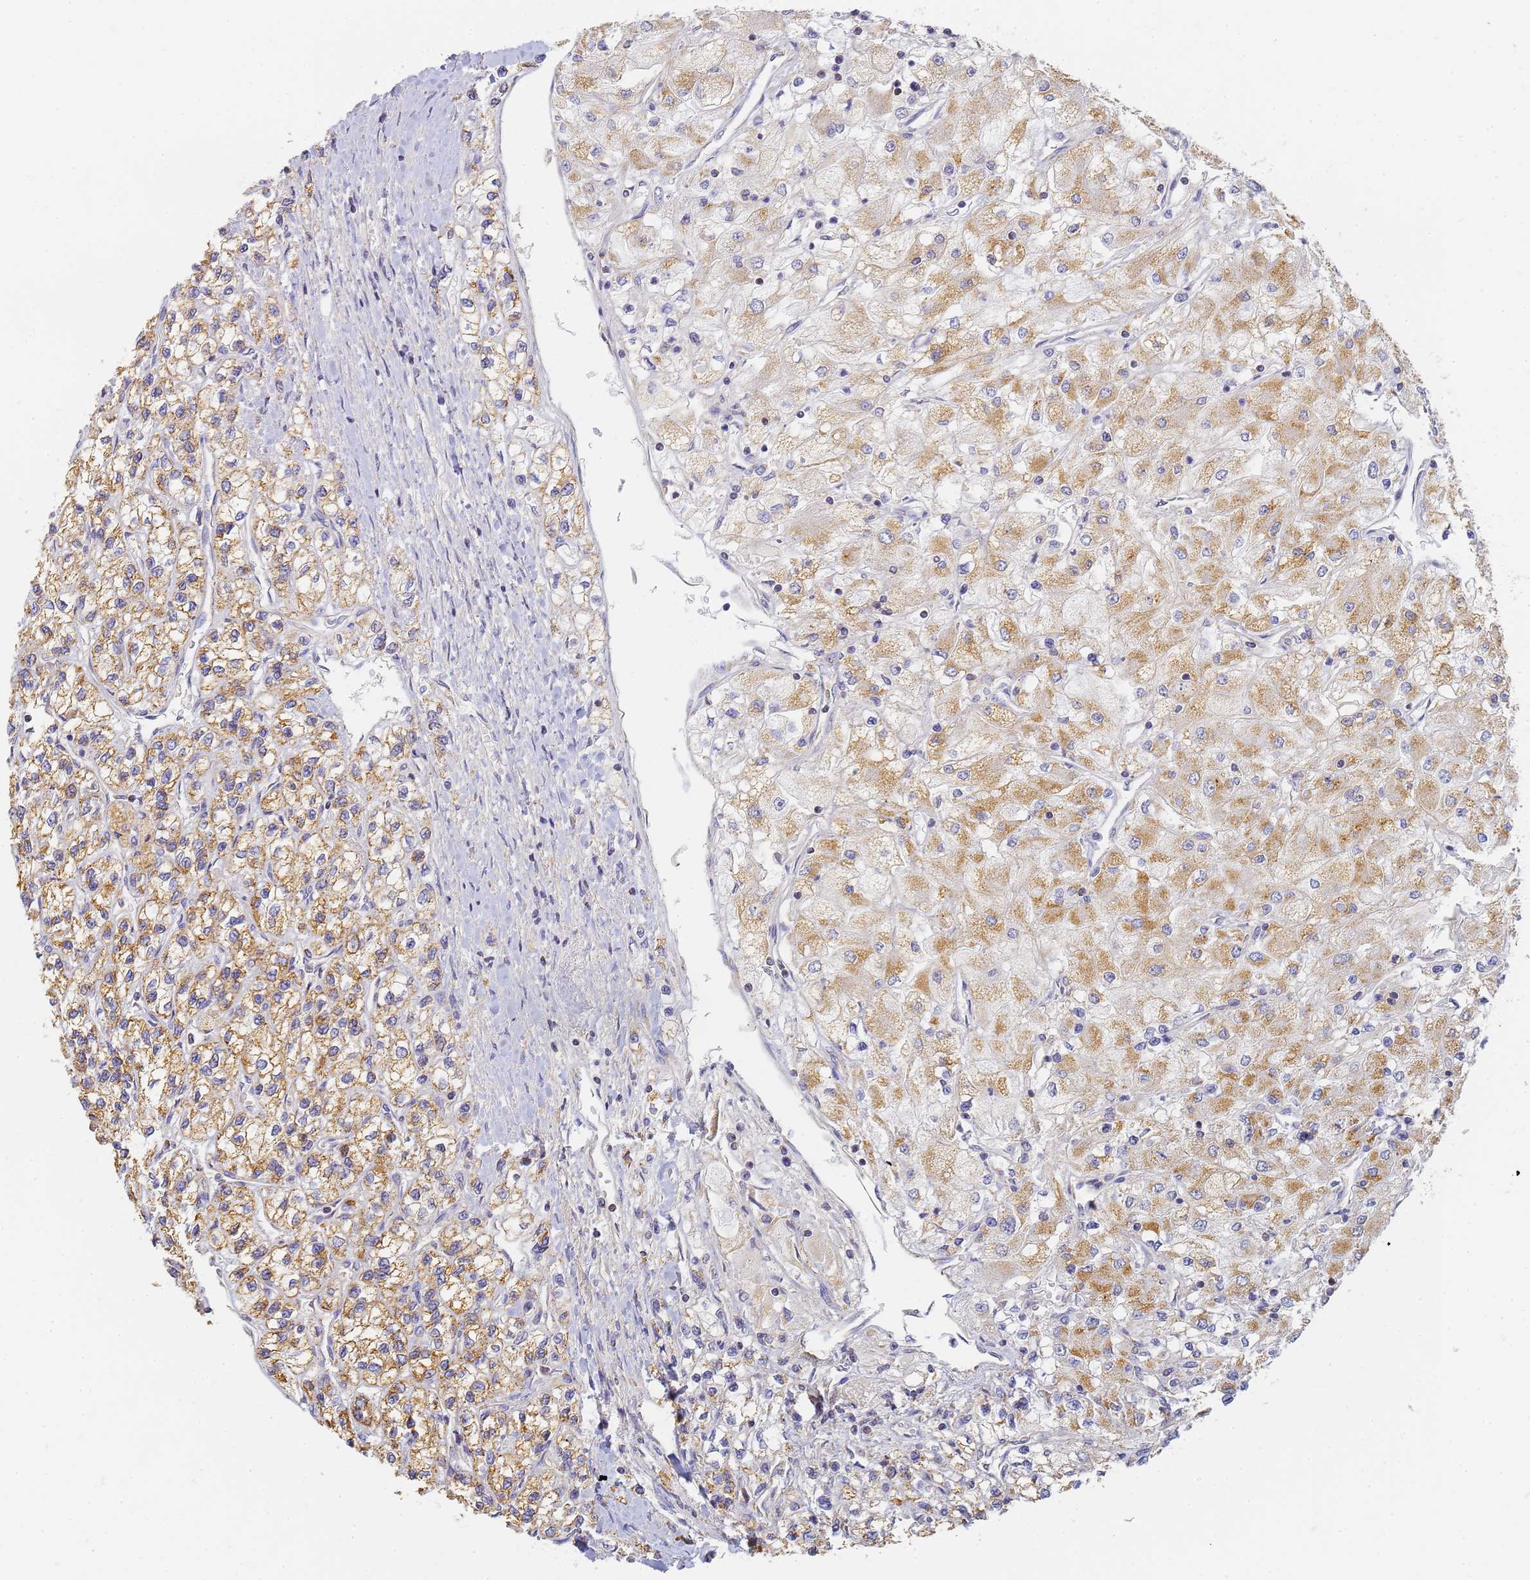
{"staining": {"intensity": "moderate", "quantity": ">75%", "location": "cytoplasmic/membranous"}, "tissue": "renal cancer", "cell_type": "Tumor cells", "image_type": "cancer", "snomed": [{"axis": "morphology", "description": "Adenocarcinoma, NOS"}, {"axis": "topography", "description": "Kidney"}], "caption": "Protein staining exhibits moderate cytoplasmic/membranous expression in about >75% of tumor cells in renal cancer (adenocarcinoma).", "gene": "UTP23", "patient": {"sex": "male", "age": 80}}